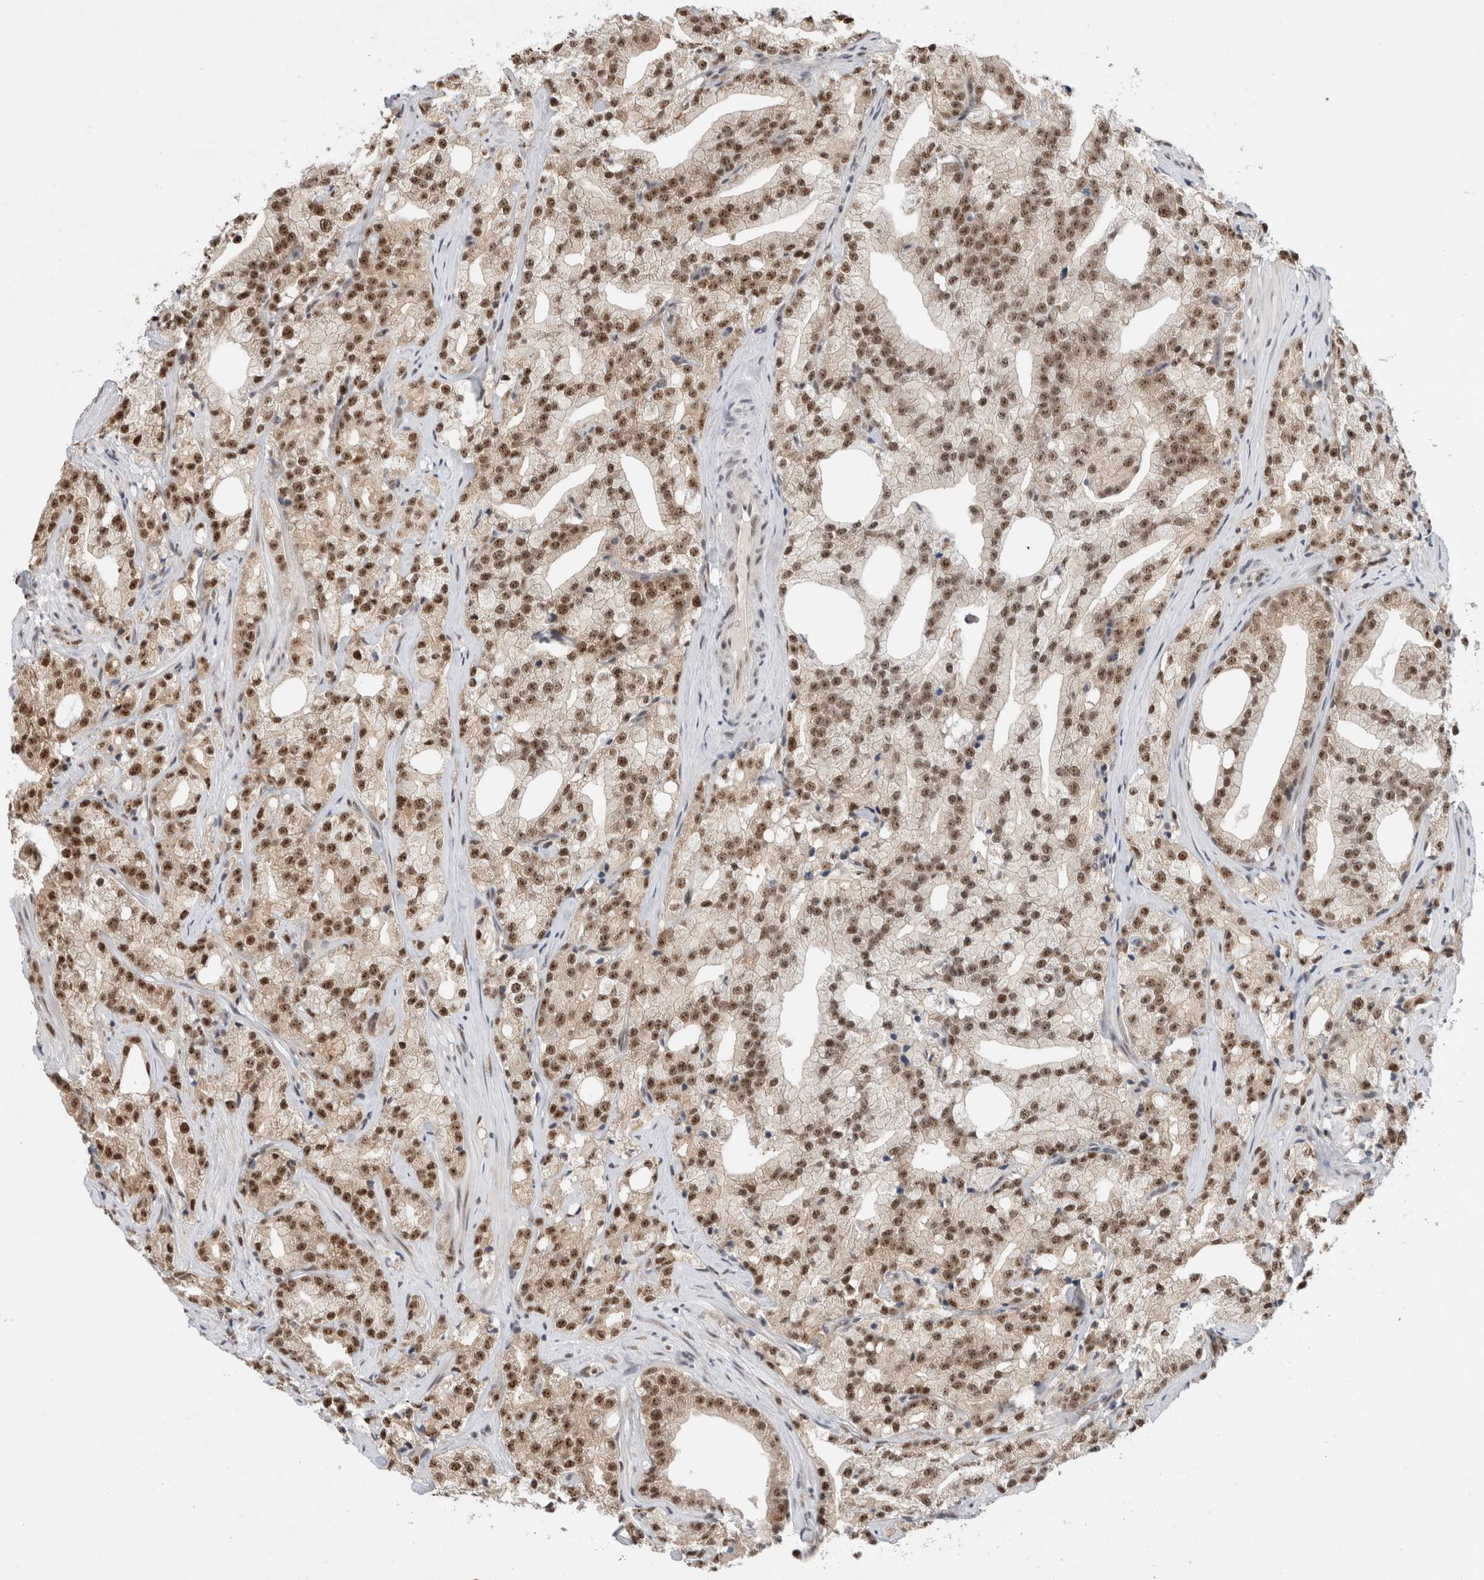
{"staining": {"intensity": "strong", "quantity": ">75%", "location": "nuclear"}, "tissue": "prostate cancer", "cell_type": "Tumor cells", "image_type": "cancer", "snomed": [{"axis": "morphology", "description": "Adenocarcinoma, High grade"}, {"axis": "topography", "description": "Prostate"}], "caption": "Prostate cancer stained with immunohistochemistry exhibits strong nuclear expression in about >75% of tumor cells.", "gene": "NCAPG2", "patient": {"sex": "male", "age": 64}}